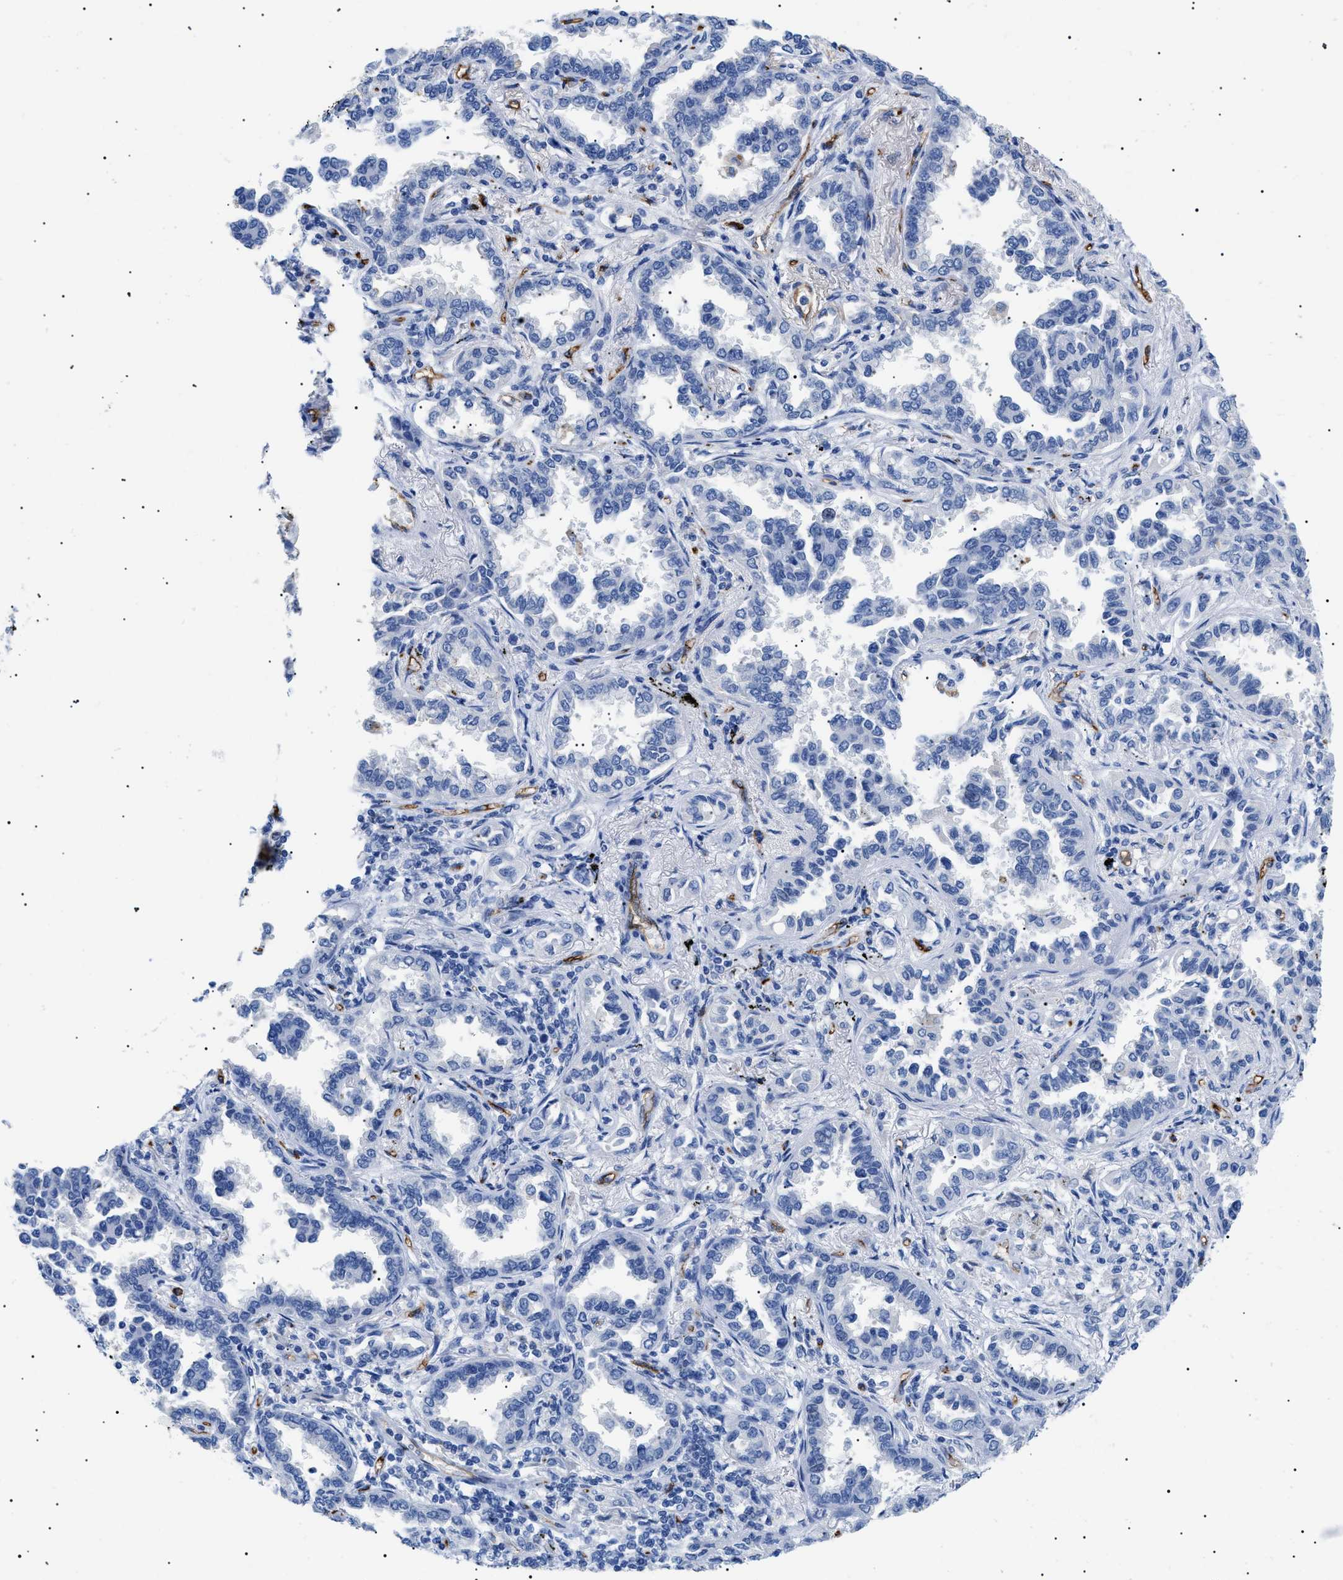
{"staining": {"intensity": "negative", "quantity": "none", "location": "none"}, "tissue": "lung cancer", "cell_type": "Tumor cells", "image_type": "cancer", "snomed": [{"axis": "morphology", "description": "Normal tissue, NOS"}, {"axis": "morphology", "description": "Adenocarcinoma, NOS"}, {"axis": "topography", "description": "Lung"}], "caption": "The micrograph reveals no staining of tumor cells in adenocarcinoma (lung).", "gene": "PODXL", "patient": {"sex": "male", "age": 59}}